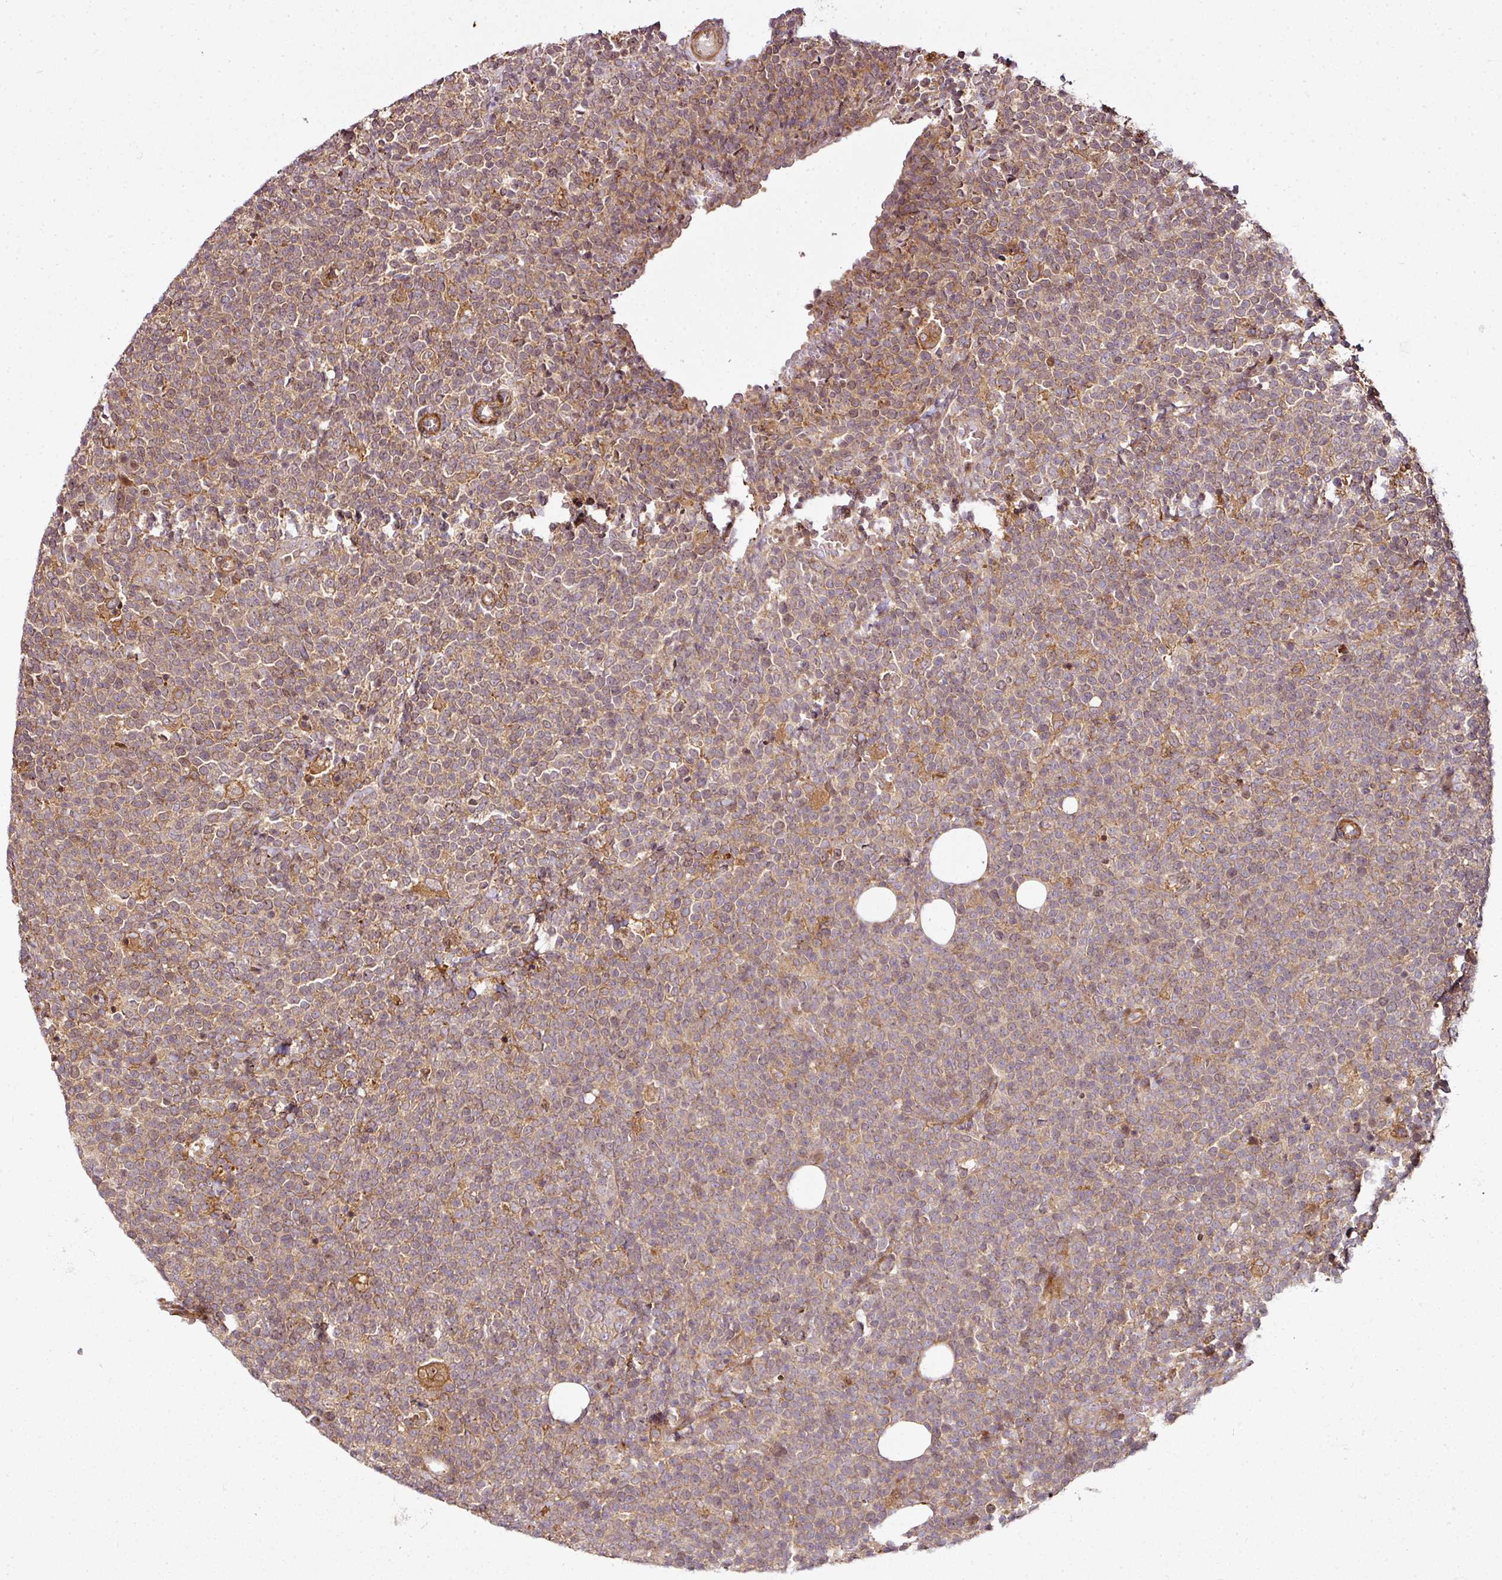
{"staining": {"intensity": "moderate", "quantity": ">75%", "location": "cytoplasmic/membranous,nuclear"}, "tissue": "lymphoma", "cell_type": "Tumor cells", "image_type": "cancer", "snomed": [{"axis": "morphology", "description": "Malignant lymphoma, non-Hodgkin's type, High grade"}, {"axis": "topography", "description": "Lymph node"}], "caption": "Moderate cytoplasmic/membranous and nuclear protein staining is appreciated in approximately >75% of tumor cells in lymphoma. The staining is performed using DAB (3,3'-diaminobenzidine) brown chromogen to label protein expression. The nuclei are counter-stained blue using hematoxylin.", "gene": "ATAT1", "patient": {"sex": "male", "age": 61}}